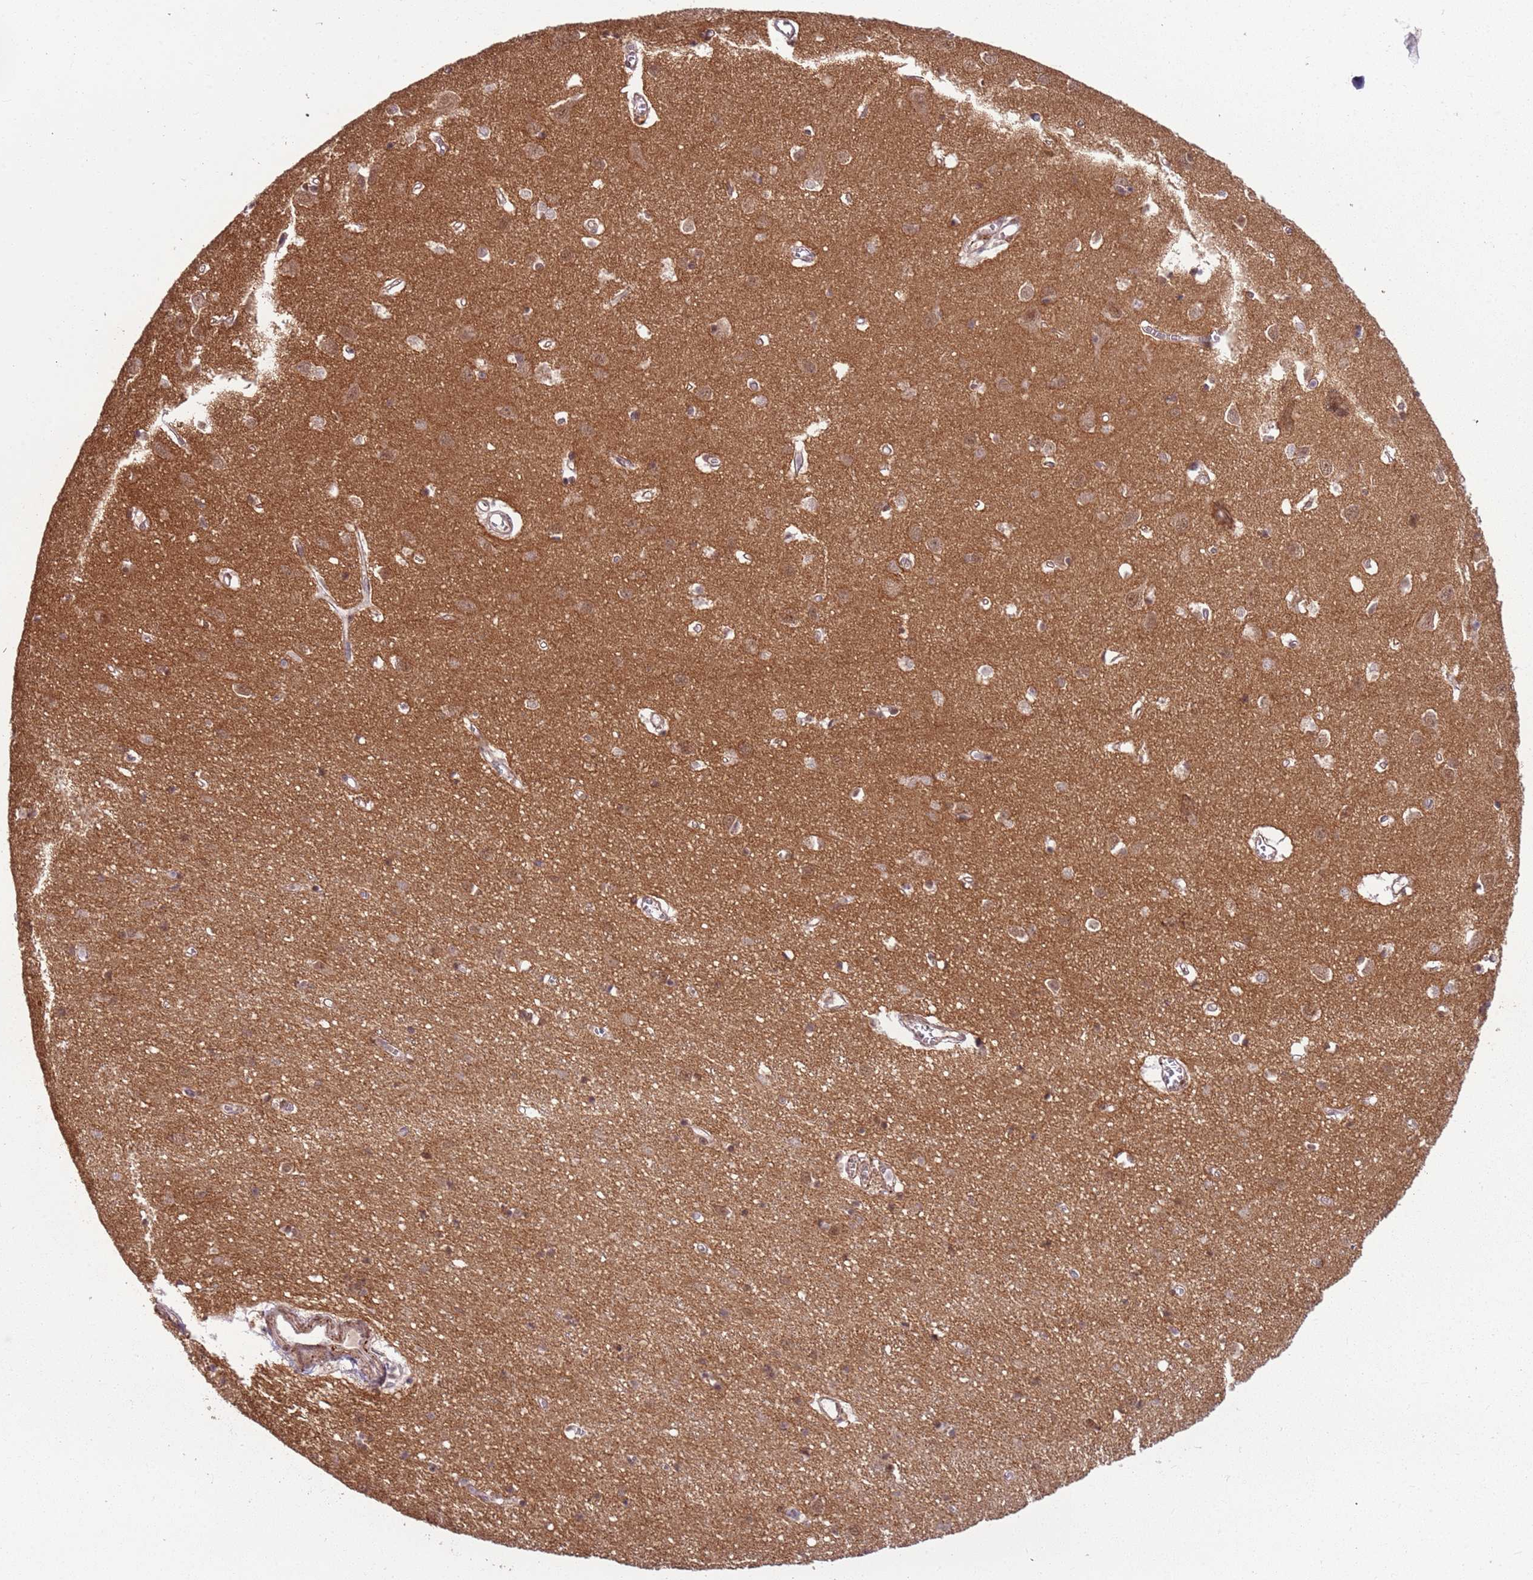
{"staining": {"intensity": "weak", "quantity": ">75%", "location": "cytoplasmic/membranous"}, "tissue": "cerebral cortex", "cell_type": "Endothelial cells", "image_type": "normal", "snomed": [{"axis": "morphology", "description": "Normal tissue, NOS"}, {"axis": "topography", "description": "Cerebral cortex"}], "caption": "Endothelial cells demonstrate low levels of weak cytoplasmic/membranous staining in approximately >75% of cells in unremarkable human cerebral cortex. (Stains: DAB in brown, nuclei in blue, Microscopy: brightfield microscopy at high magnification).", "gene": "POLR3H", "patient": {"sex": "female", "age": 64}}